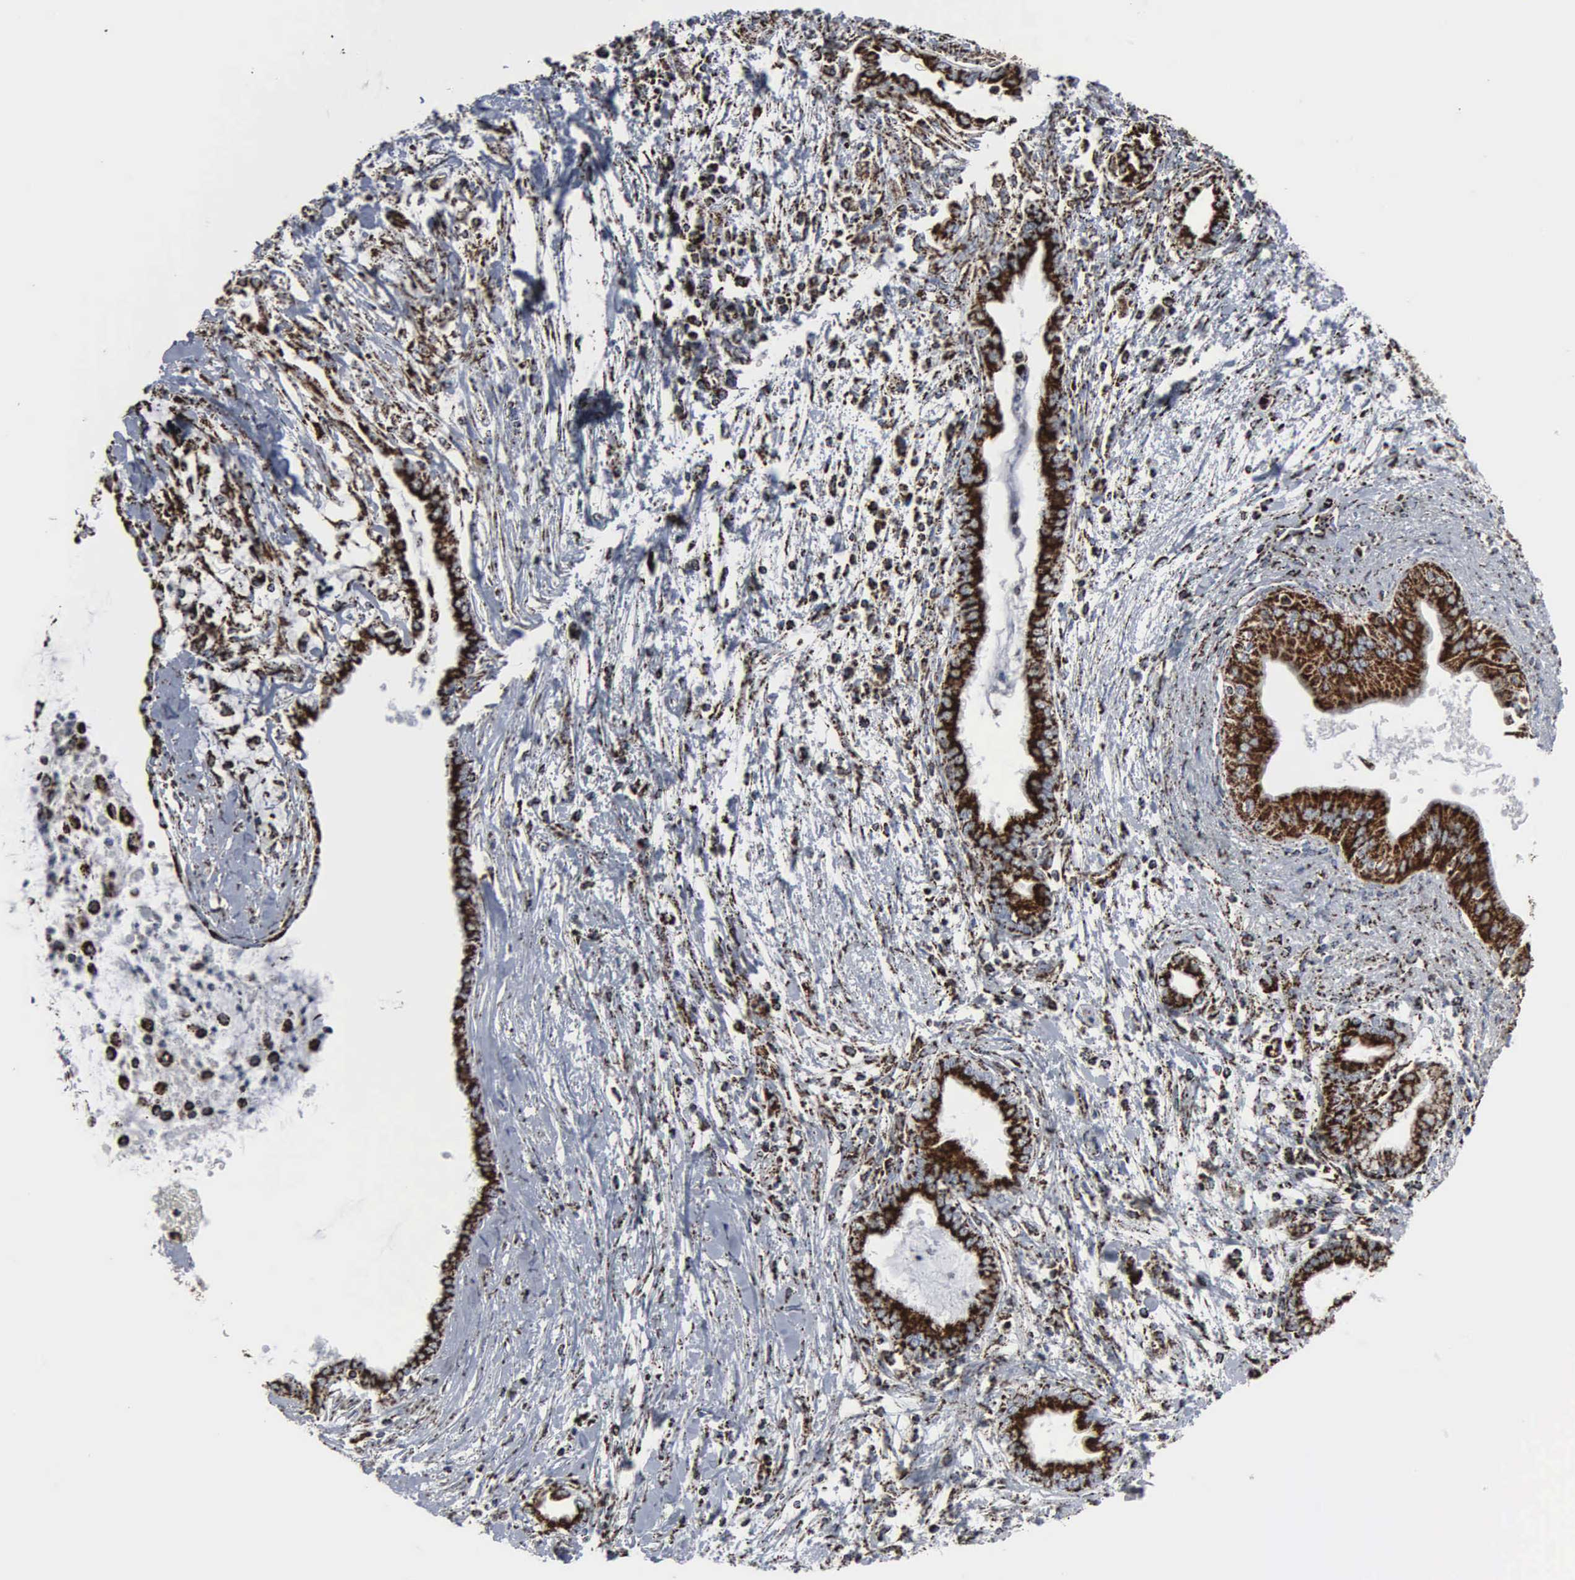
{"staining": {"intensity": "strong", "quantity": ">75%", "location": "cytoplasmic/membranous"}, "tissue": "pancreatic cancer", "cell_type": "Tumor cells", "image_type": "cancer", "snomed": [{"axis": "morphology", "description": "Adenocarcinoma, NOS"}, {"axis": "topography", "description": "Pancreas"}], "caption": "The histopathology image shows immunohistochemical staining of pancreatic cancer. There is strong cytoplasmic/membranous positivity is appreciated in approximately >75% of tumor cells.", "gene": "HSPA9", "patient": {"sex": "female", "age": 64}}